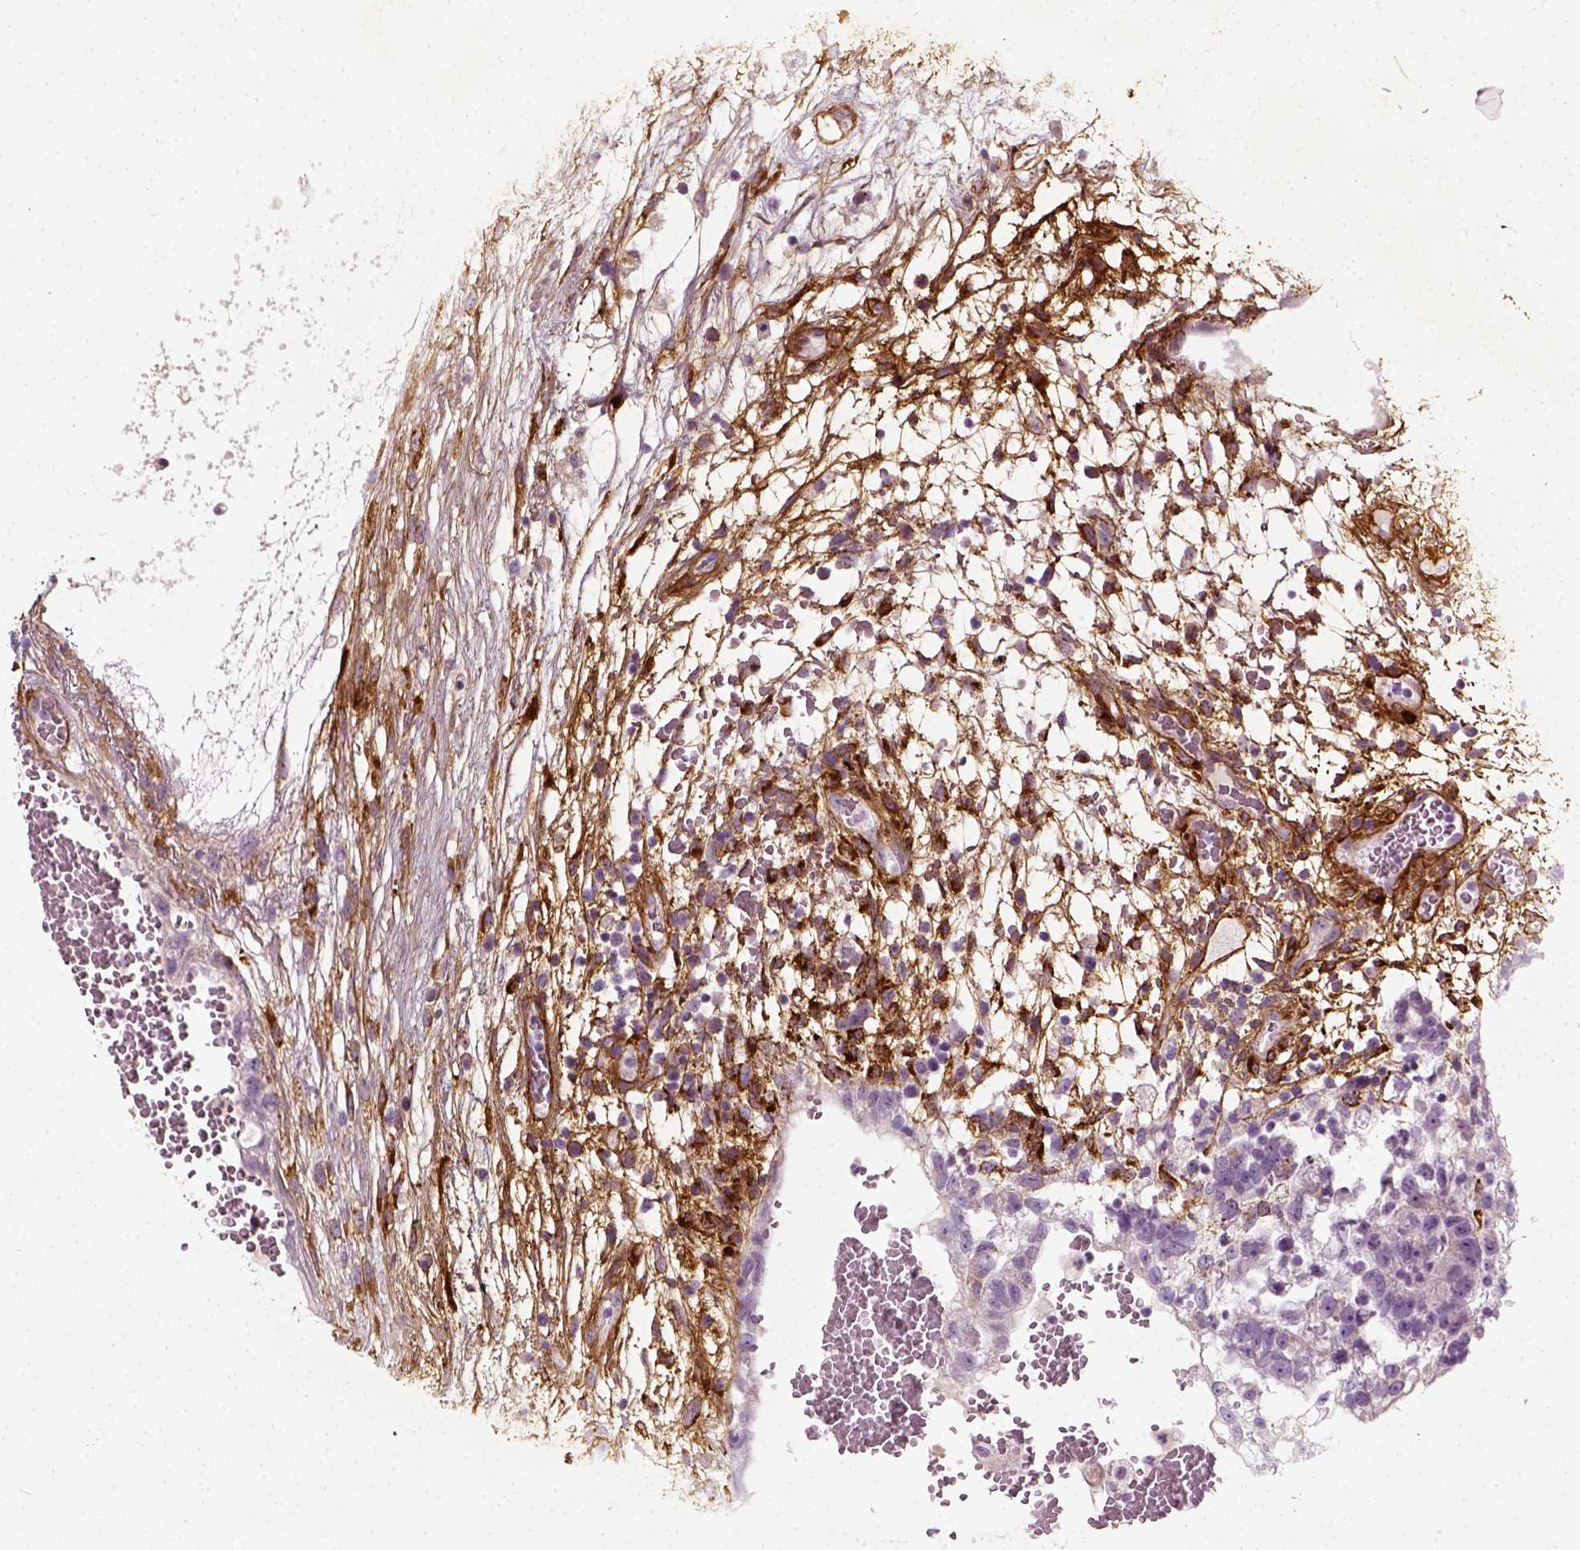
{"staining": {"intensity": "negative", "quantity": "none", "location": "none"}, "tissue": "testis cancer", "cell_type": "Tumor cells", "image_type": "cancer", "snomed": [{"axis": "morphology", "description": "Normal tissue, NOS"}, {"axis": "morphology", "description": "Carcinoma, Embryonal, NOS"}, {"axis": "topography", "description": "Testis"}], "caption": "High power microscopy micrograph of an IHC histopathology image of testis cancer (embryonal carcinoma), revealing no significant staining in tumor cells. (DAB immunohistochemistry (IHC), high magnification).", "gene": "COL6A2", "patient": {"sex": "male", "age": 32}}